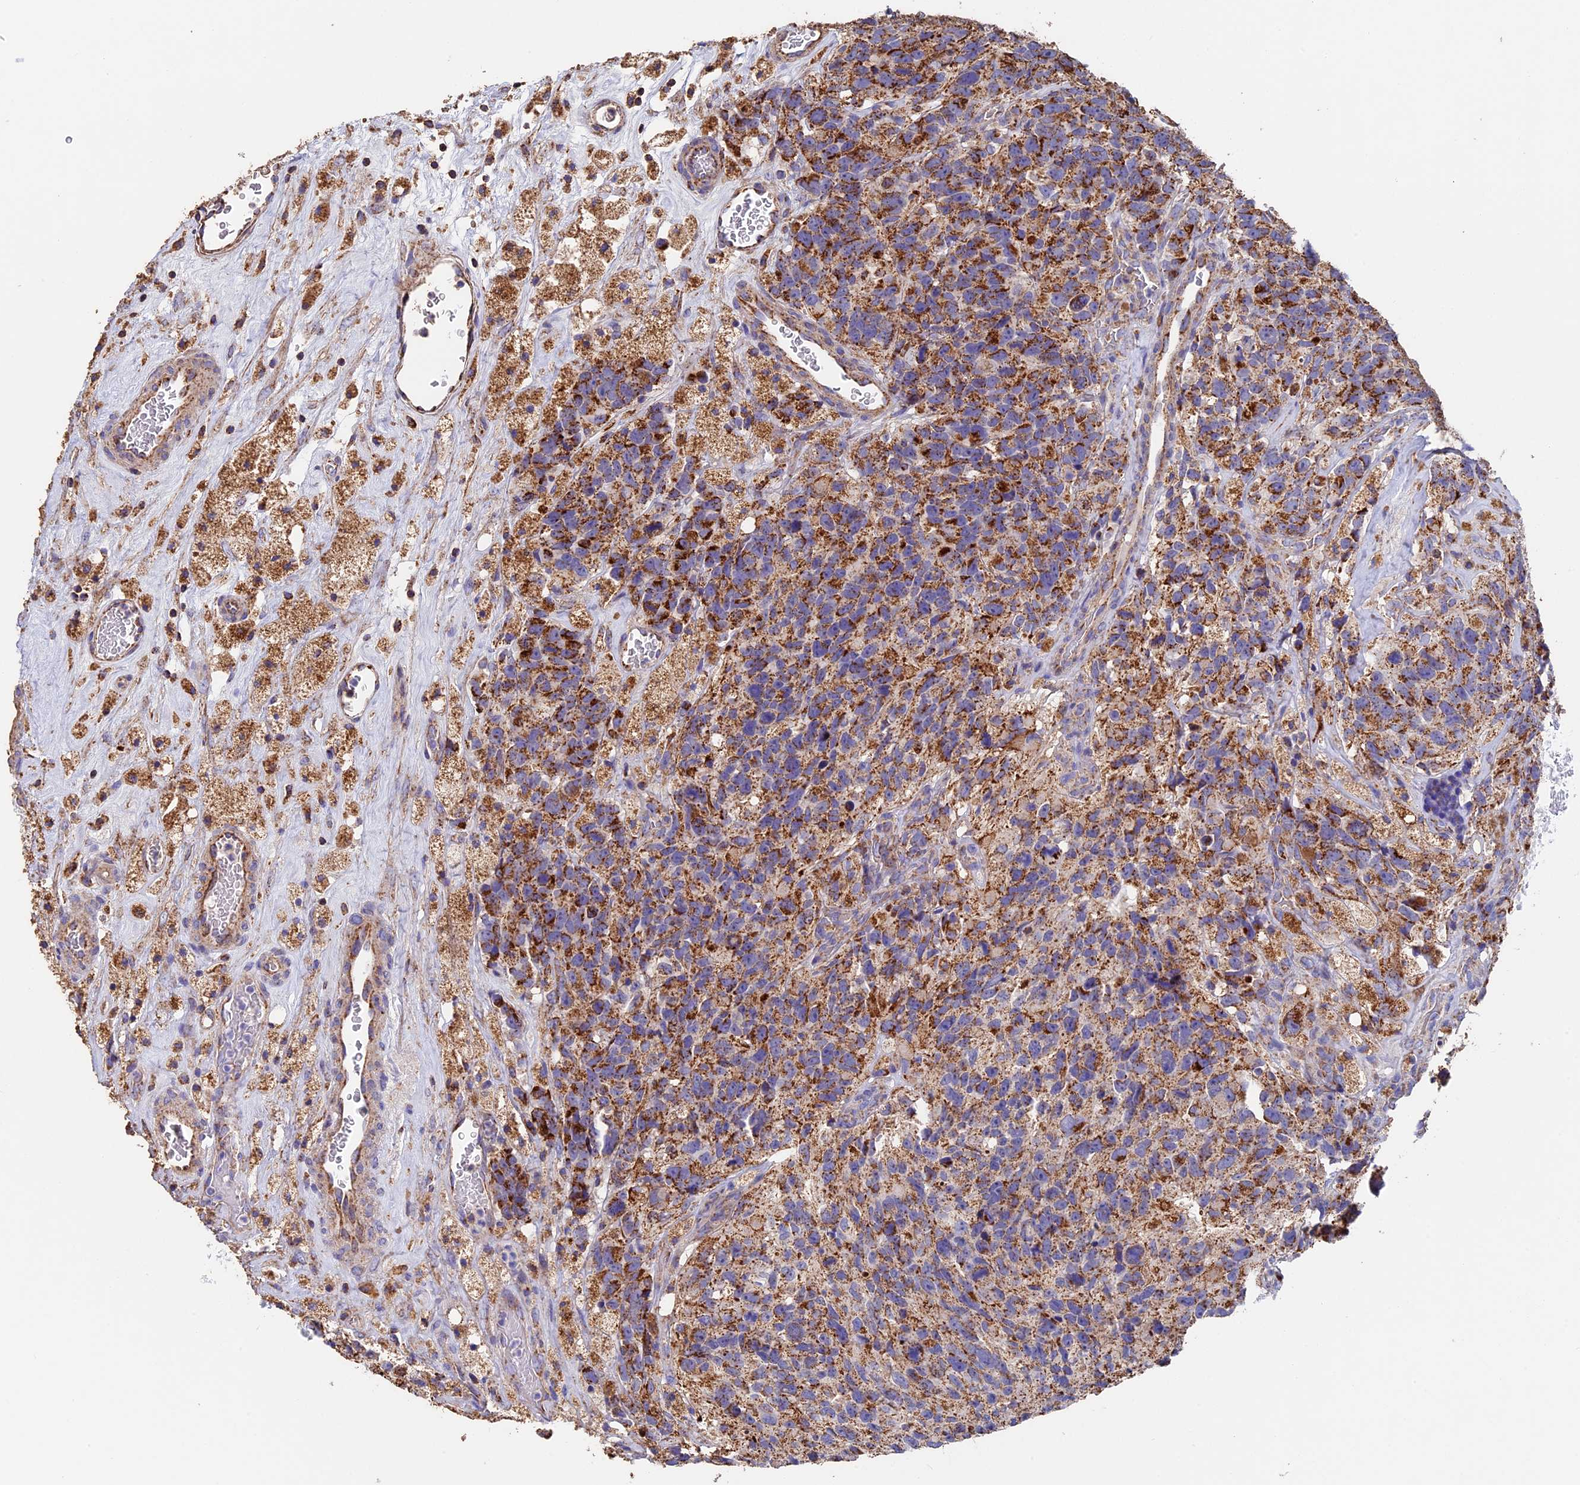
{"staining": {"intensity": "moderate", "quantity": ">75%", "location": "cytoplasmic/membranous"}, "tissue": "glioma", "cell_type": "Tumor cells", "image_type": "cancer", "snomed": [{"axis": "morphology", "description": "Glioma, malignant, High grade"}, {"axis": "topography", "description": "Brain"}], "caption": "Immunohistochemical staining of glioma shows medium levels of moderate cytoplasmic/membranous expression in approximately >75% of tumor cells. (Stains: DAB (3,3'-diaminobenzidine) in brown, nuclei in blue, Microscopy: brightfield microscopy at high magnification).", "gene": "ADAT1", "patient": {"sex": "male", "age": 76}}